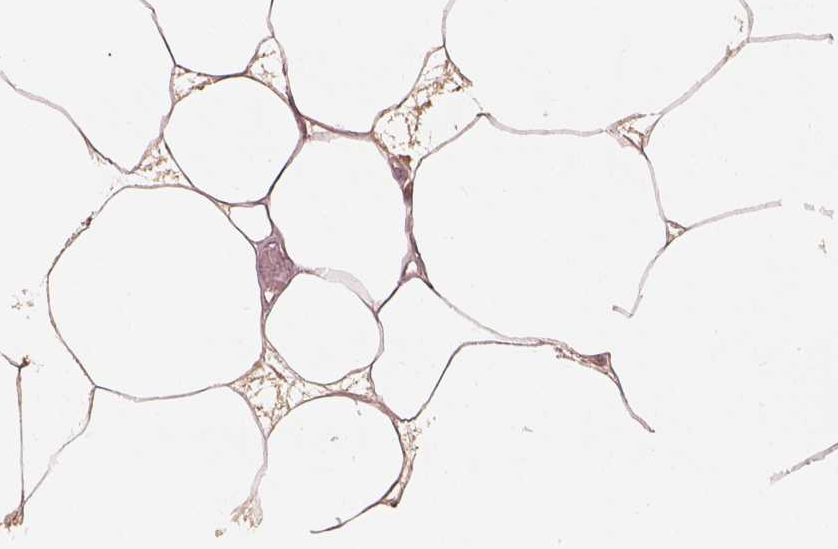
{"staining": {"intensity": "weak", "quantity": "<25%", "location": "cytoplasmic/membranous"}, "tissue": "breast", "cell_type": "Adipocytes", "image_type": "normal", "snomed": [{"axis": "morphology", "description": "Normal tissue, NOS"}, {"axis": "topography", "description": "Breast"}], "caption": "A high-resolution photomicrograph shows IHC staining of unremarkable breast, which displays no significant expression in adipocytes.", "gene": "CALR3", "patient": {"sex": "female", "age": 45}}